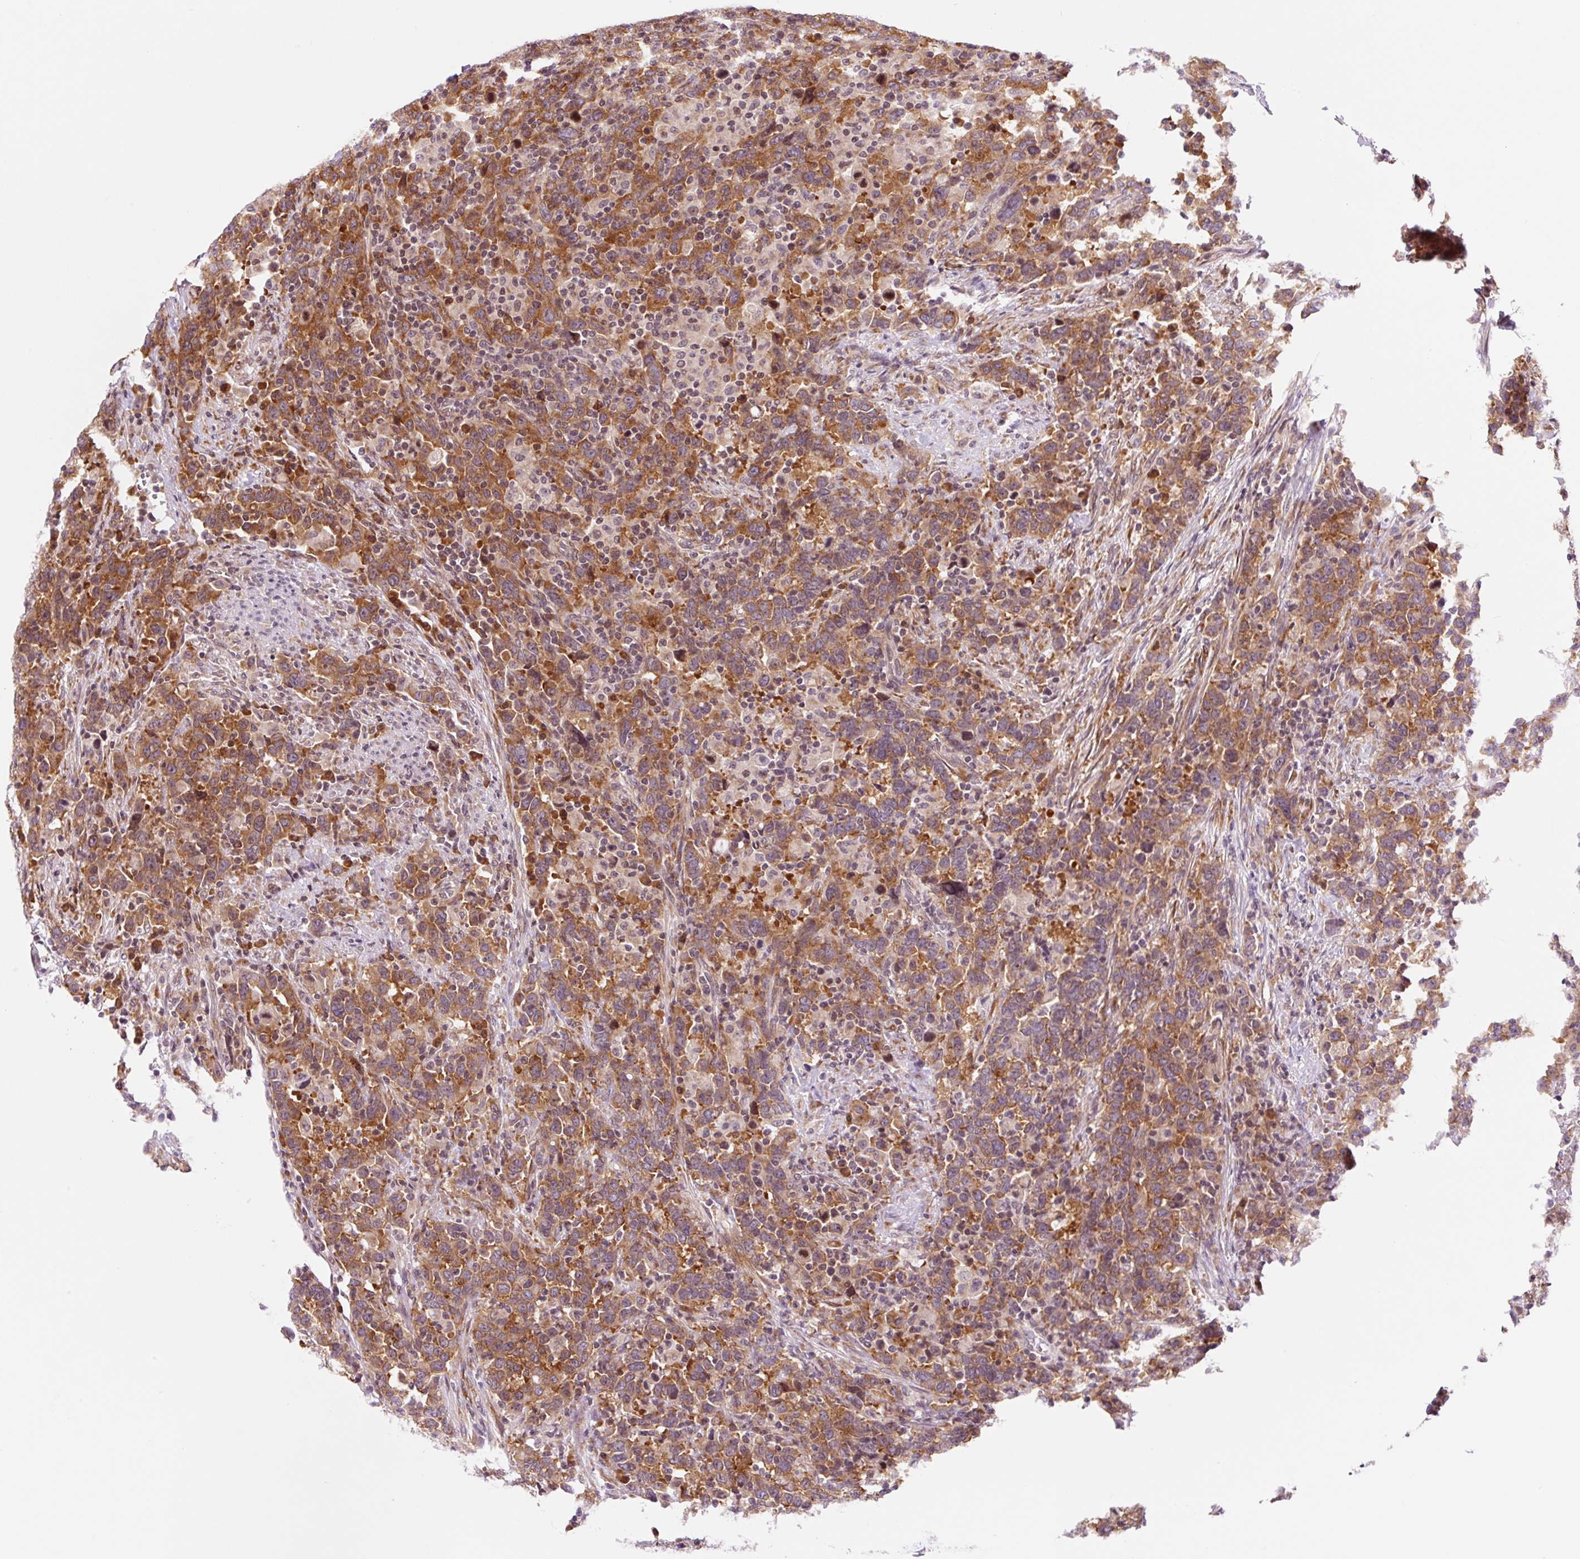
{"staining": {"intensity": "strong", "quantity": ">75%", "location": "cytoplasmic/membranous"}, "tissue": "urothelial cancer", "cell_type": "Tumor cells", "image_type": "cancer", "snomed": [{"axis": "morphology", "description": "Urothelial carcinoma, High grade"}, {"axis": "topography", "description": "Urinary bladder"}], "caption": "DAB immunohistochemical staining of human urothelial cancer reveals strong cytoplasmic/membranous protein positivity in approximately >75% of tumor cells. The staining is performed using DAB brown chromogen to label protein expression. The nuclei are counter-stained blue using hematoxylin.", "gene": "RPL41", "patient": {"sex": "male", "age": 61}}